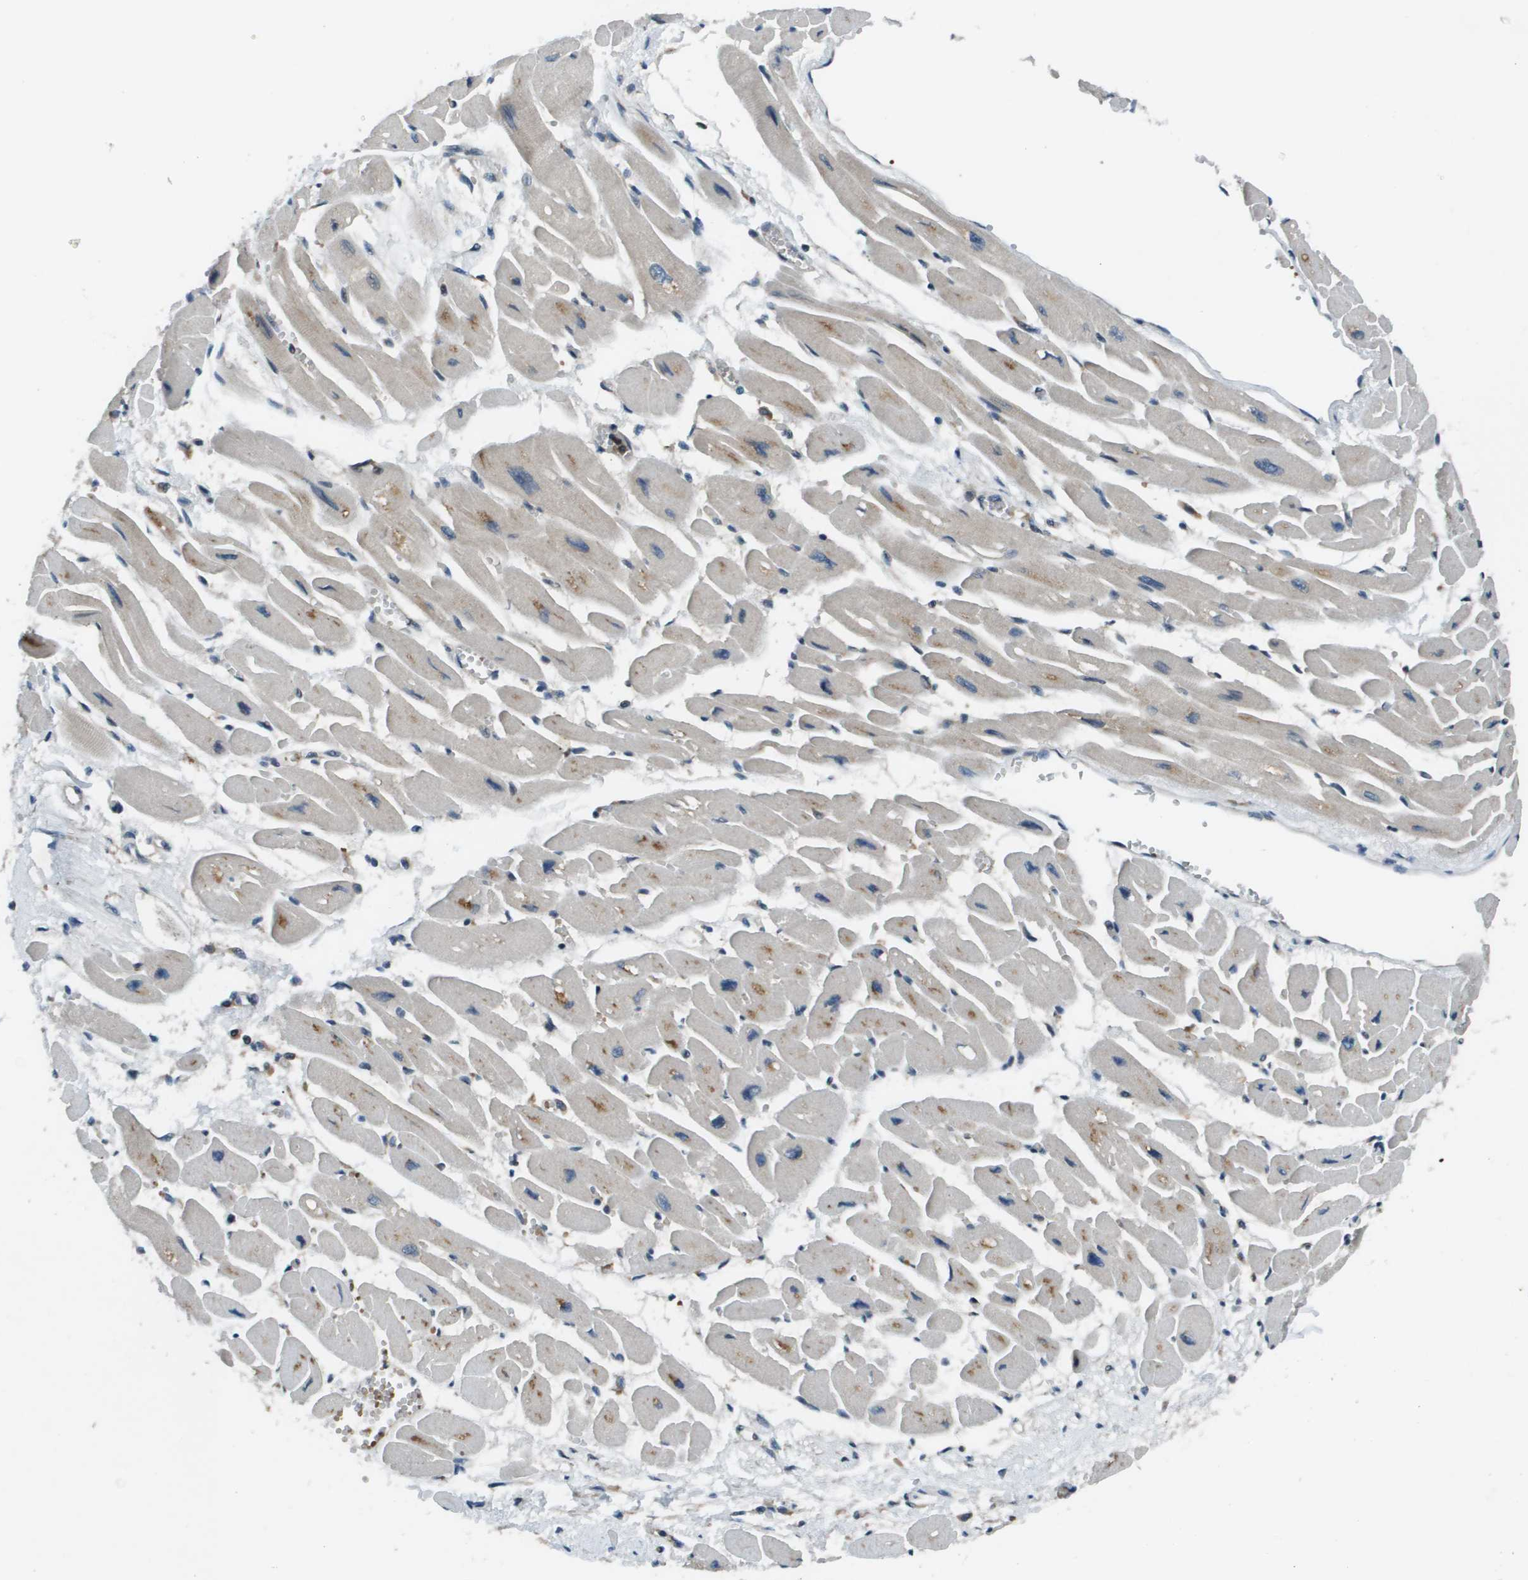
{"staining": {"intensity": "moderate", "quantity": "<25%", "location": "cytoplasmic/membranous"}, "tissue": "heart muscle", "cell_type": "Cardiomyocytes", "image_type": "normal", "snomed": [{"axis": "morphology", "description": "Normal tissue, NOS"}, {"axis": "topography", "description": "Heart"}], "caption": "This image reveals immunohistochemistry staining of unremarkable human heart muscle, with low moderate cytoplasmic/membranous expression in about <25% of cardiomyocytes.", "gene": "EIF3B", "patient": {"sex": "female", "age": 54}}